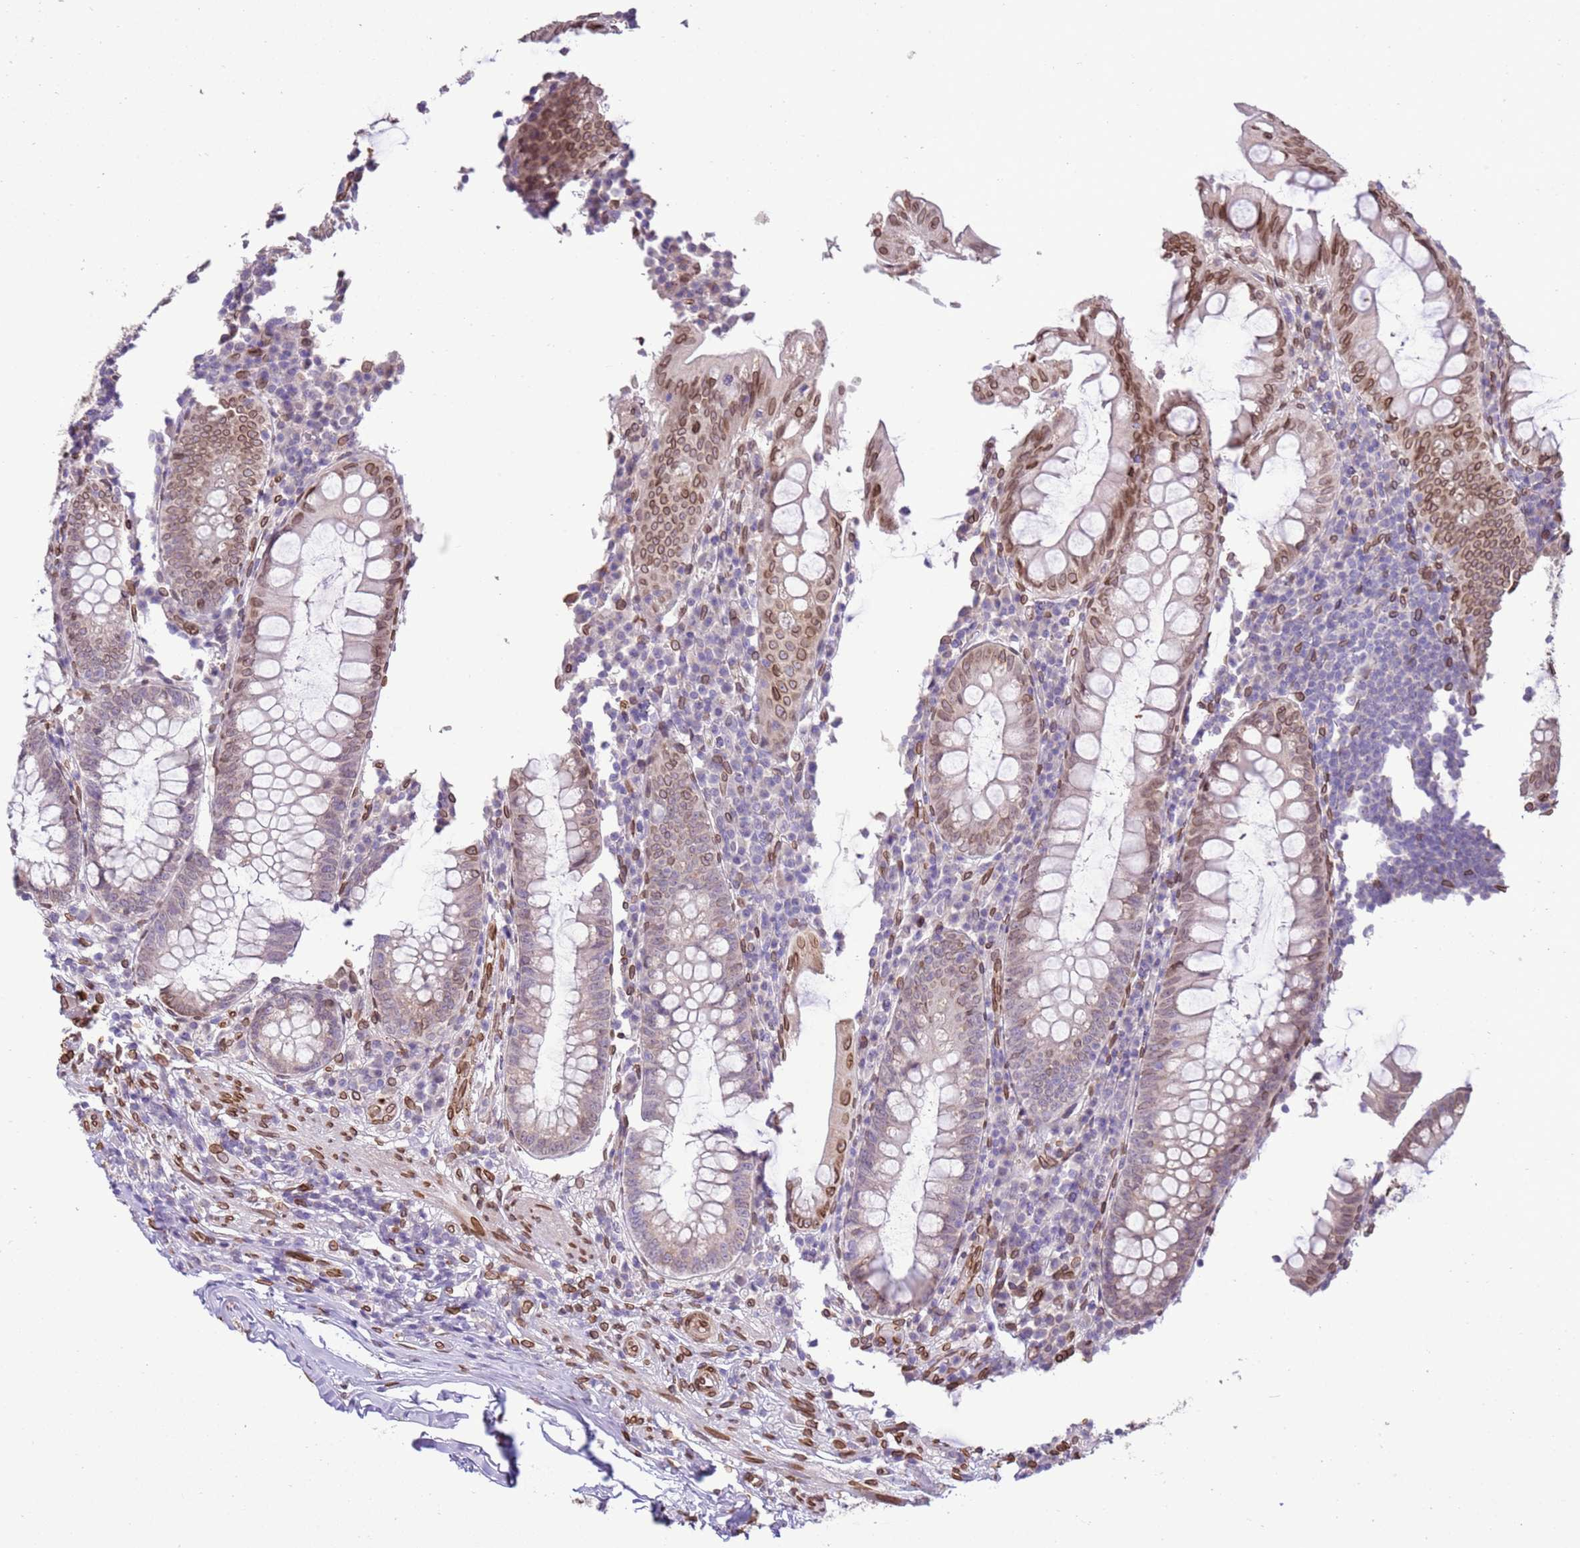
{"staining": {"intensity": "moderate", "quantity": "25%-75%", "location": "cytoplasmic/membranous,nuclear"}, "tissue": "appendix", "cell_type": "Glandular cells", "image_type": "normal", "snomed": [{"axis": "morphology", "description": "Normal tissue, NOS"}, {"axis": "topography", "description": "Appendix"}], "caption": "A high-resolution micrograph shows immunohistochemistry staining of benign appendix, which displays moderate cytoplasmic/membranous,nuclear staining in about 25%-75% of glandular cells.", "gene": "TMEM47", "patient": {"sex": "male", "age": 83}}